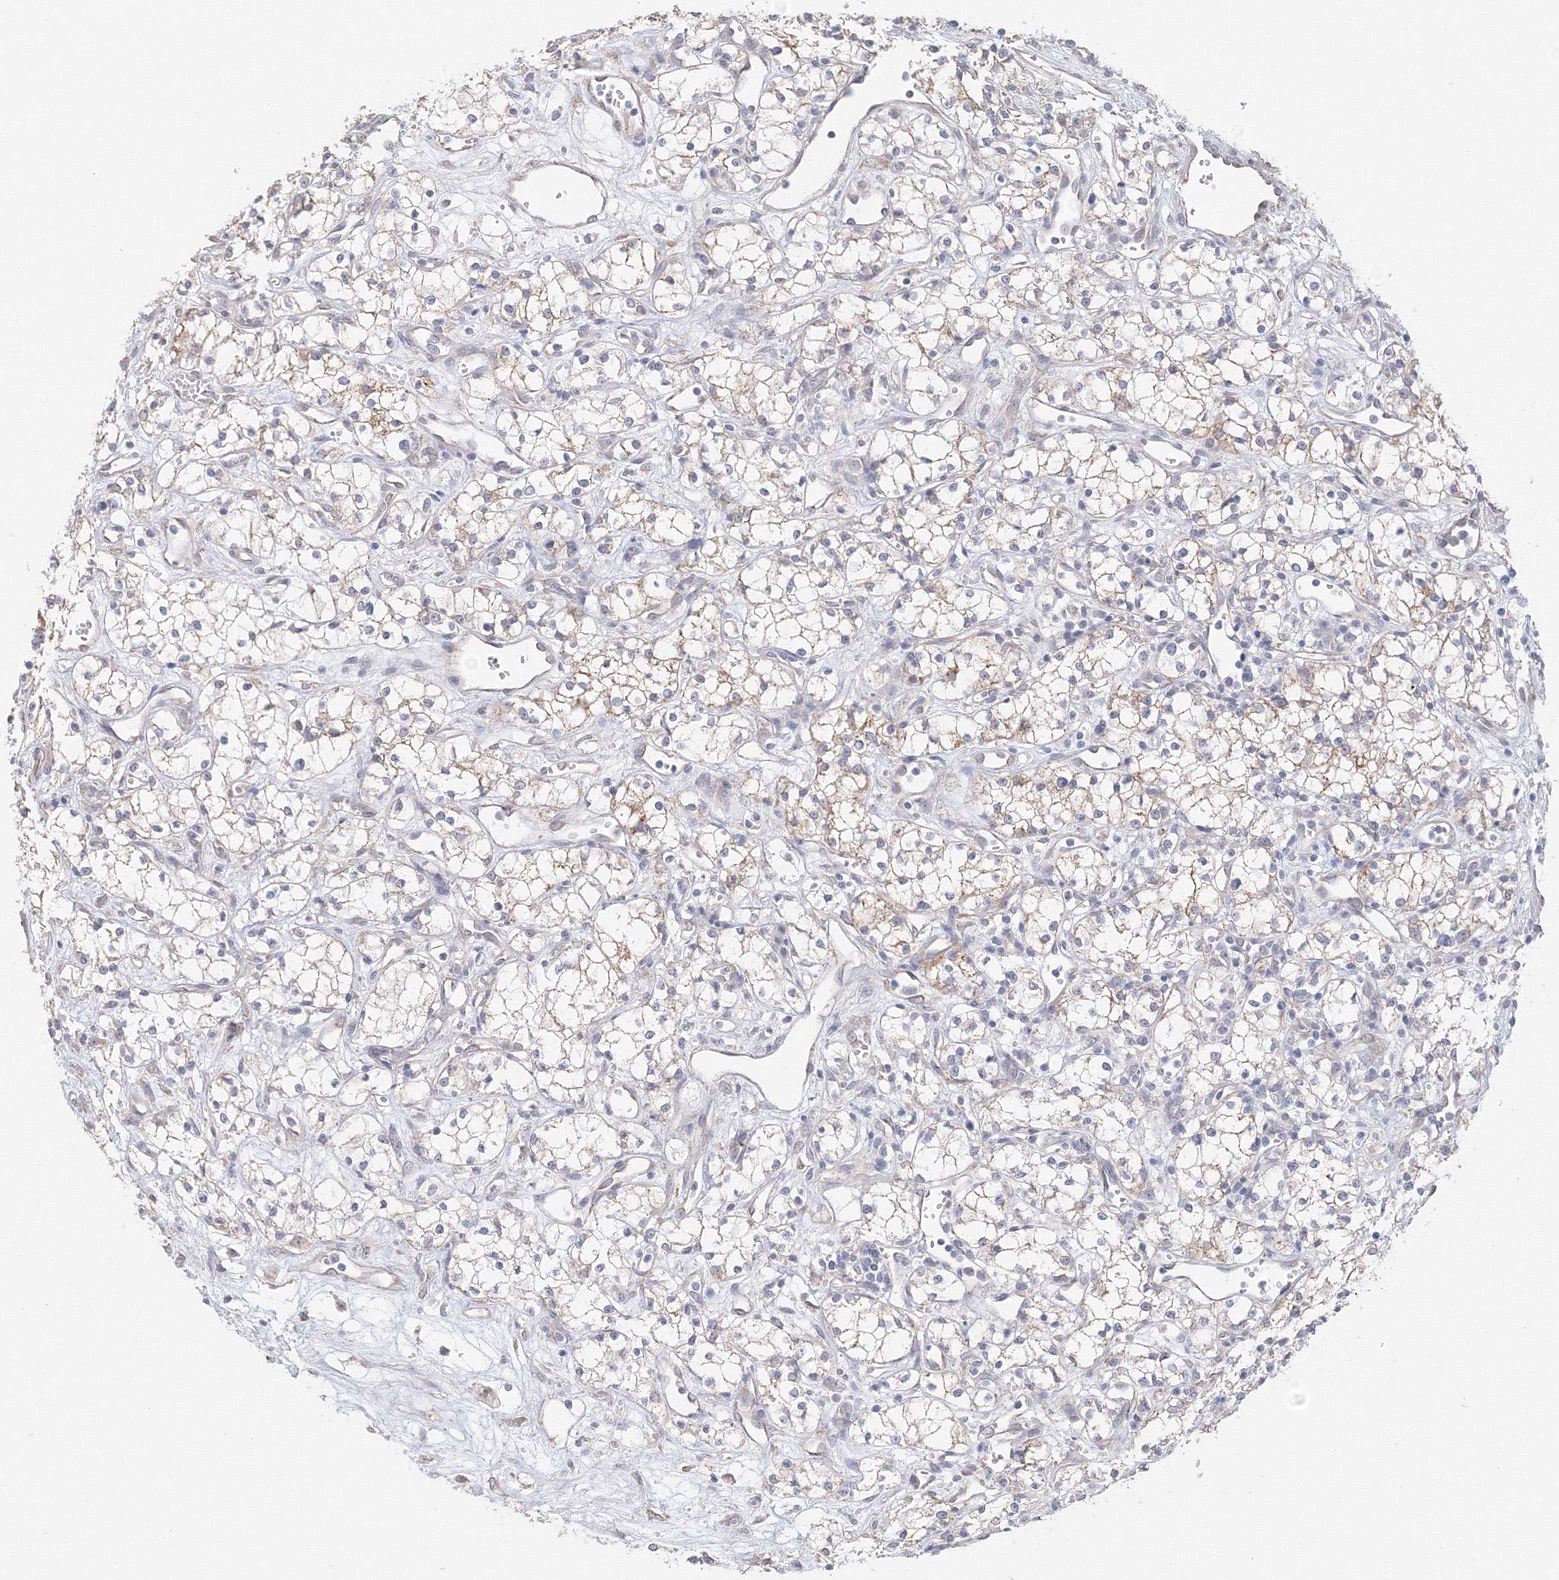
{"staining": {"intensity": "moderate", "quantity": "<25%", "location": "cytoplasmic/membranous"}, "tissue": "renal cancer", "cell_type": "Tumor cells", "image_type": "cancer", "snomed": [{"axis": "morphology", "description": "Adenocarcinoma, NOS"}, {"axis": "topography", "description": "Kidney"}], "caption": "Renal cancer tissue shows moderate cytoplasmic/membranous positivity in about <25% of tumor cells, visualized by immunohistochemistry. The protein of interest is stained brown, and the nuclei are stained in blue (DAB (3,3'-diaminobenzidine) IHC with brightfield microscopy, high magnification).", "gene": "DHRS12", "patient": {"sex": "male", "age": 59}}